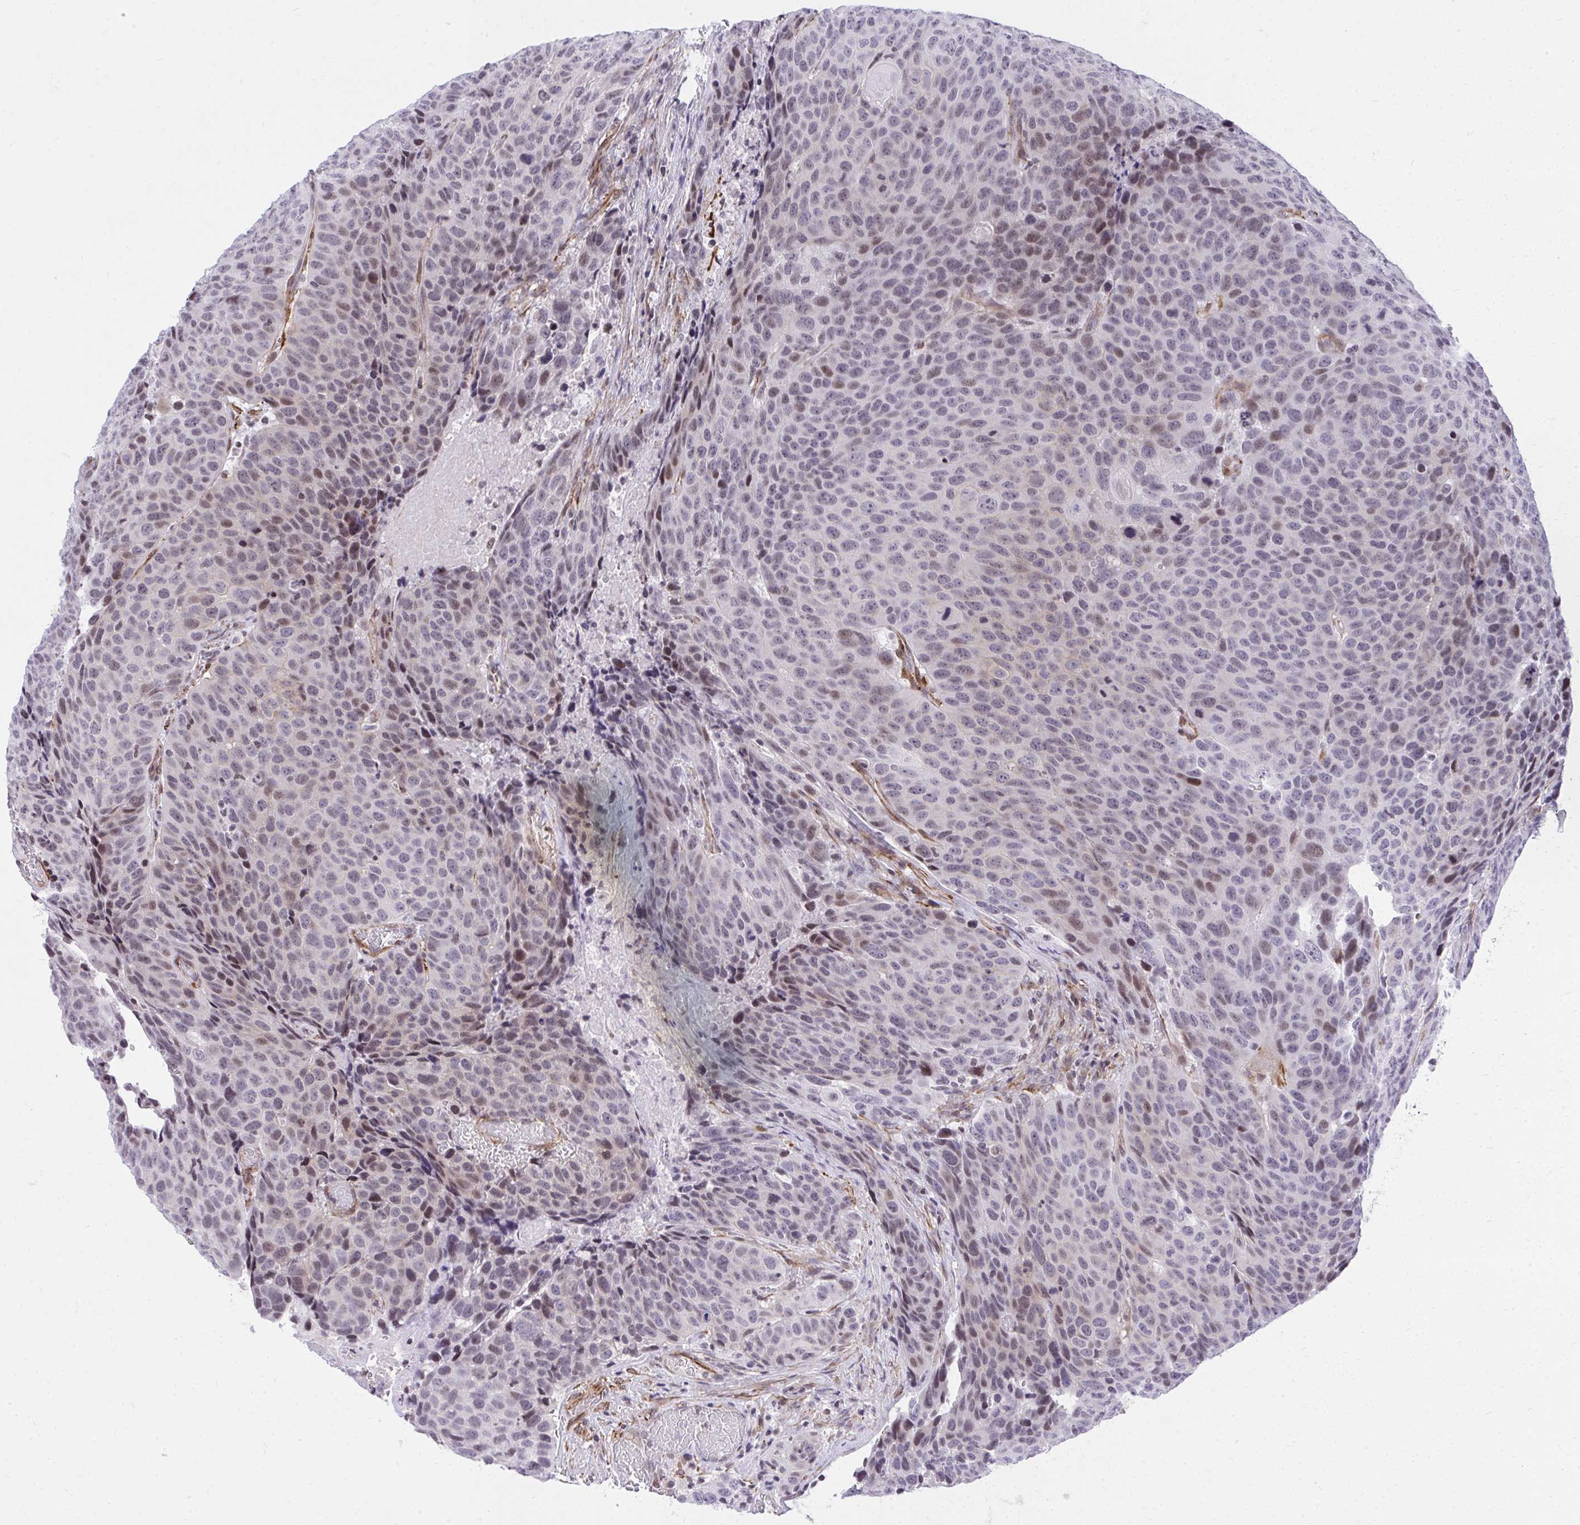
{"staining": {"intensity": "moderate", "quantity": "<25%", "location": "nuclear"}, "tissue": "head and neck cancer", "cell_type": "Tumor cells", "image_type": "cancer", "snomed": [{"axis": "morphology", "description": "Squamous cell carcinoma, NOS"}, {"axis": "topography", "description": "Head-Neck"}], "caption": "Protein expression analysis of human head and neck cancer (squamous cell carcinoma) reveals moderate nuclear positivity in about <25% of tumor cells. (DAB IHC, brown staining for protein, blue staining for nuclei).", "gene": "KCNN4", "patient": {"sex": "male", "age": 66}}